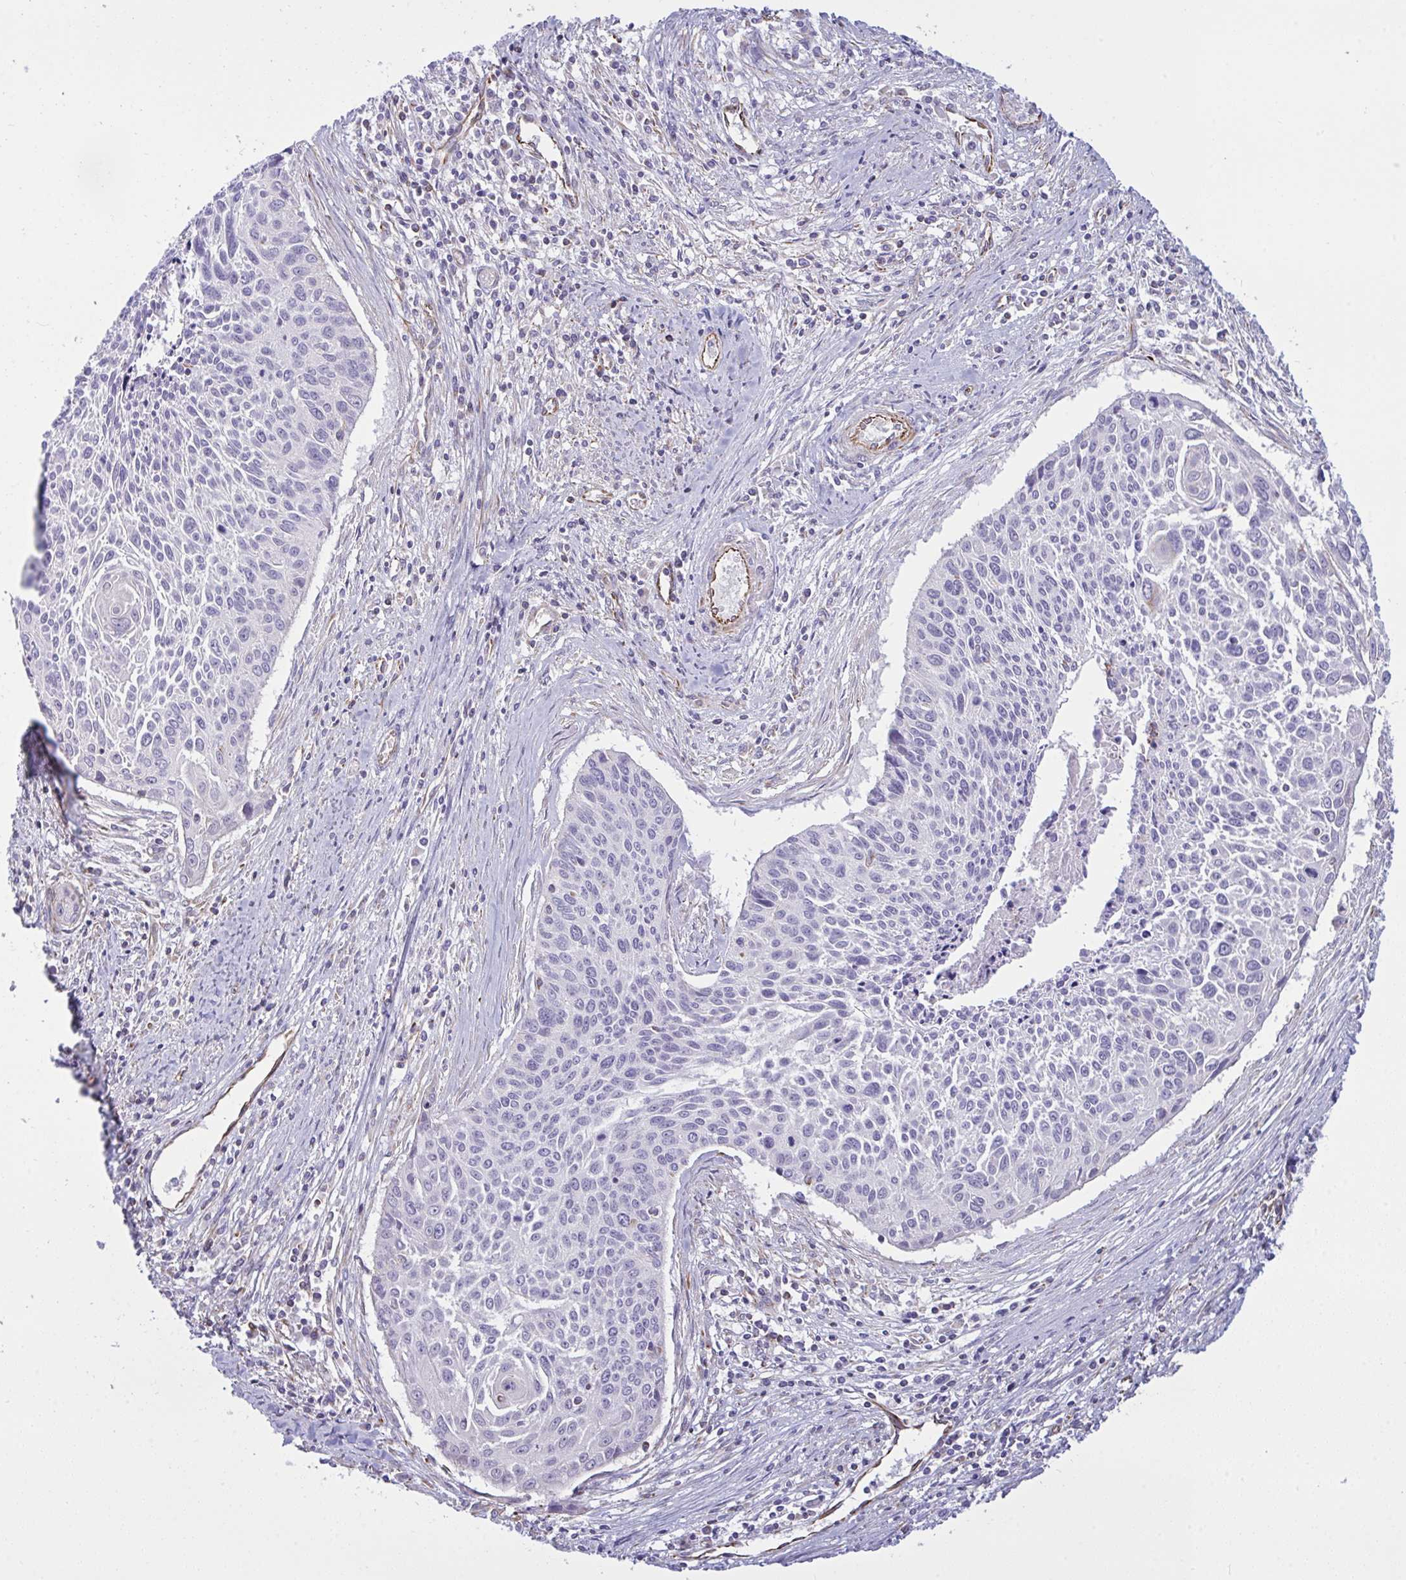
{"staining": {"intensity": "negative", "quantity": "none", "location": "none"}, "tissue": "cervical cancer", "cell_type": "Tumor cells", "image_type": "cancer", "snomed": [{"axis": "morphology", "description": "Squamous cell carcinoma, NOS"}, {"axis": "topography", "description": "Cervix"}], "caption": "Cervical cancer (squamous cell carcinoma) was stained to show a protein in brown. There is no significant expression in tumor cells.", "gene": "DCBLD1", "patient": {"sex": "female", "age": 55}}